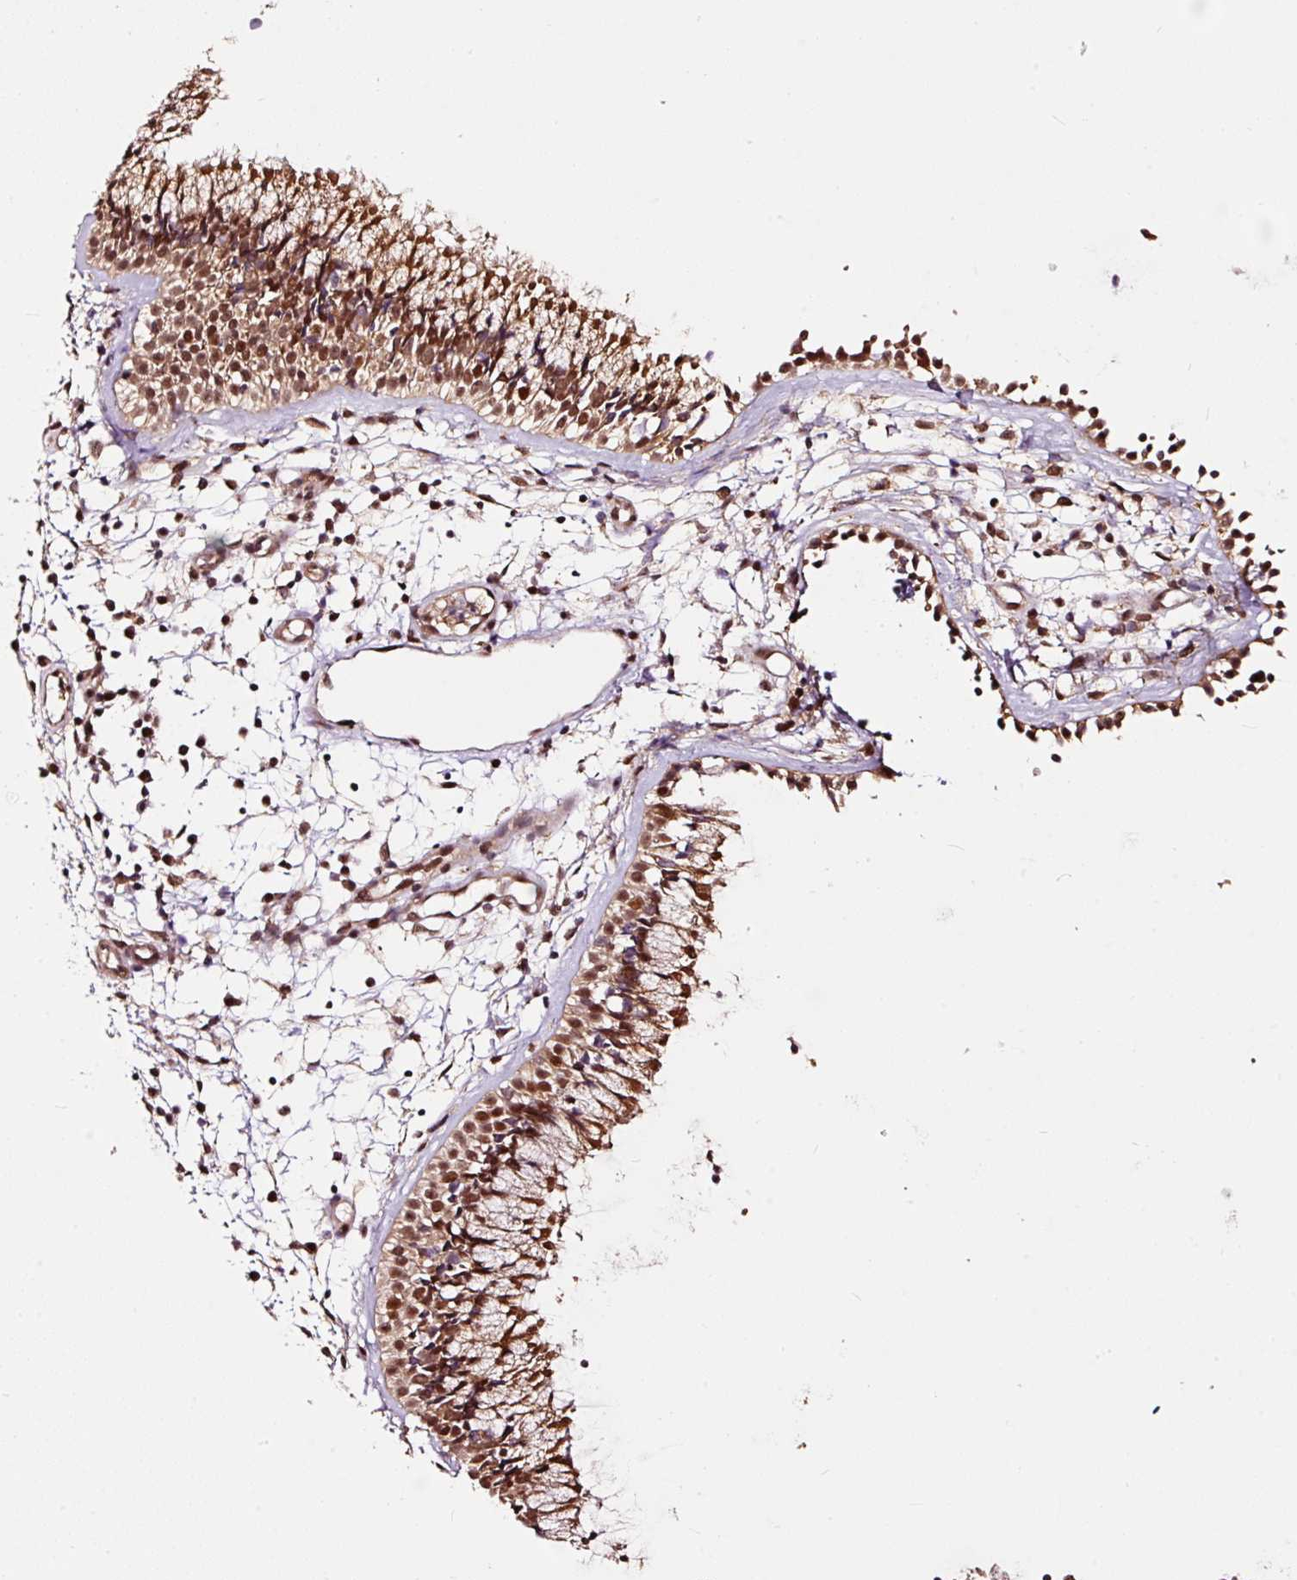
{"staining": {"intensity": "strong", "quantity": ">75%", "location": "cytoplasmic/membranous,nuclear"}, "tissue": "nasopharynx", "cell_type": "Respiratory epithelial cells", "image_type": "normal", "snomed": [{"axis": "morphology", "description": "Normal tissue, NOS"}, {"axis": "topography", "description": "Nasopharynx"}], "caption": "Approximately >75% of respiratory epithelial cells in normal nasopharynx display strong cytoplasmic/membranous,nuclear protein expression as visualized by brown immunohistochemical staining.", "gene": "RFC4", "patient": {"sex": "male", "age": 21}}